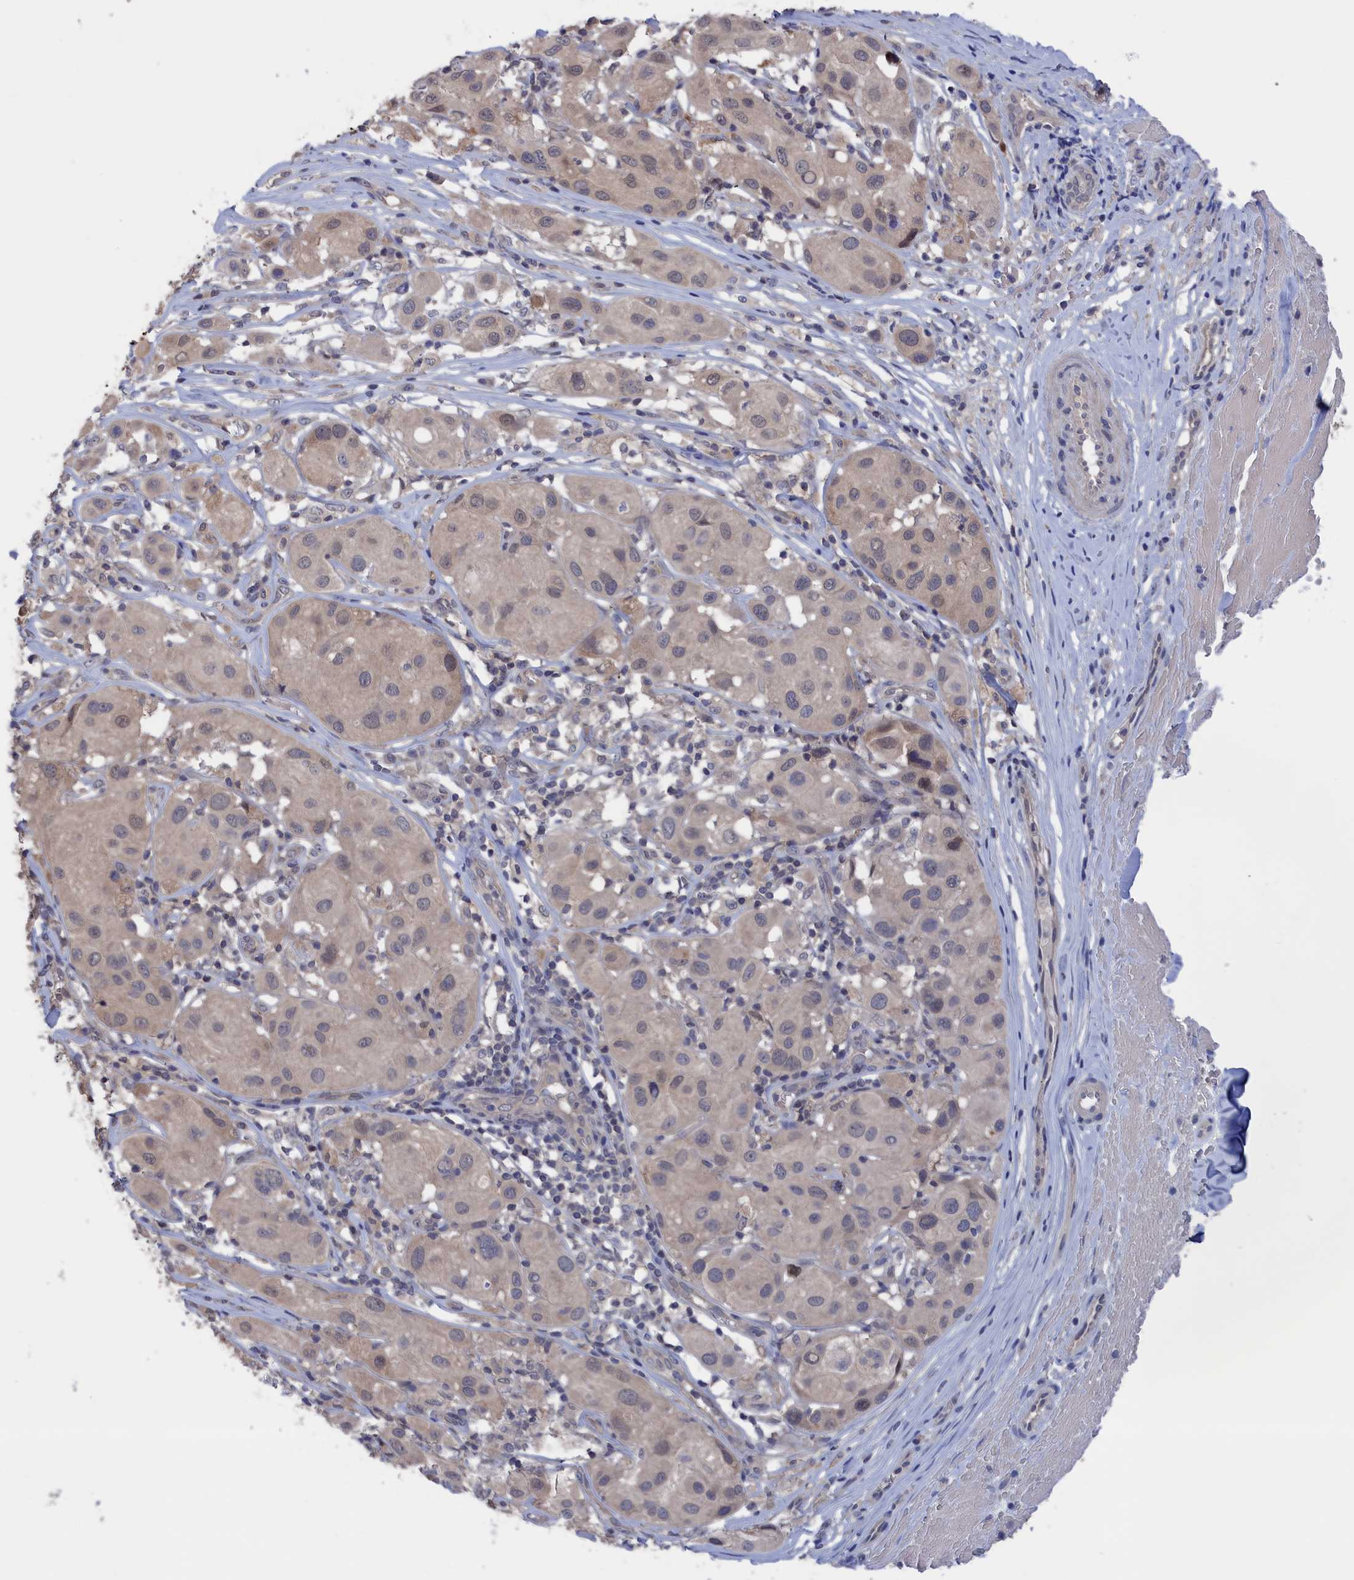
{"staining": {"intensity": "weak", "quantity": "<25%", "location": "cytoplasmic/membranous"}, "tissue": "melanoma", "cell_type": "Tumor cells", "image_type": "cancer", "snomed": [{"axis": "morphology", "description": "Malignant melanoma, Metastatic site"}, {"axis": "topography", "description": "Skin"}], "caption": "Immunohistochemical staining of malignant melanoma (metastatic site) exhibits no significant positivity in tumor cells.", "gene": "NUTF2", "patient": {"sex": "male", "age": 41}}